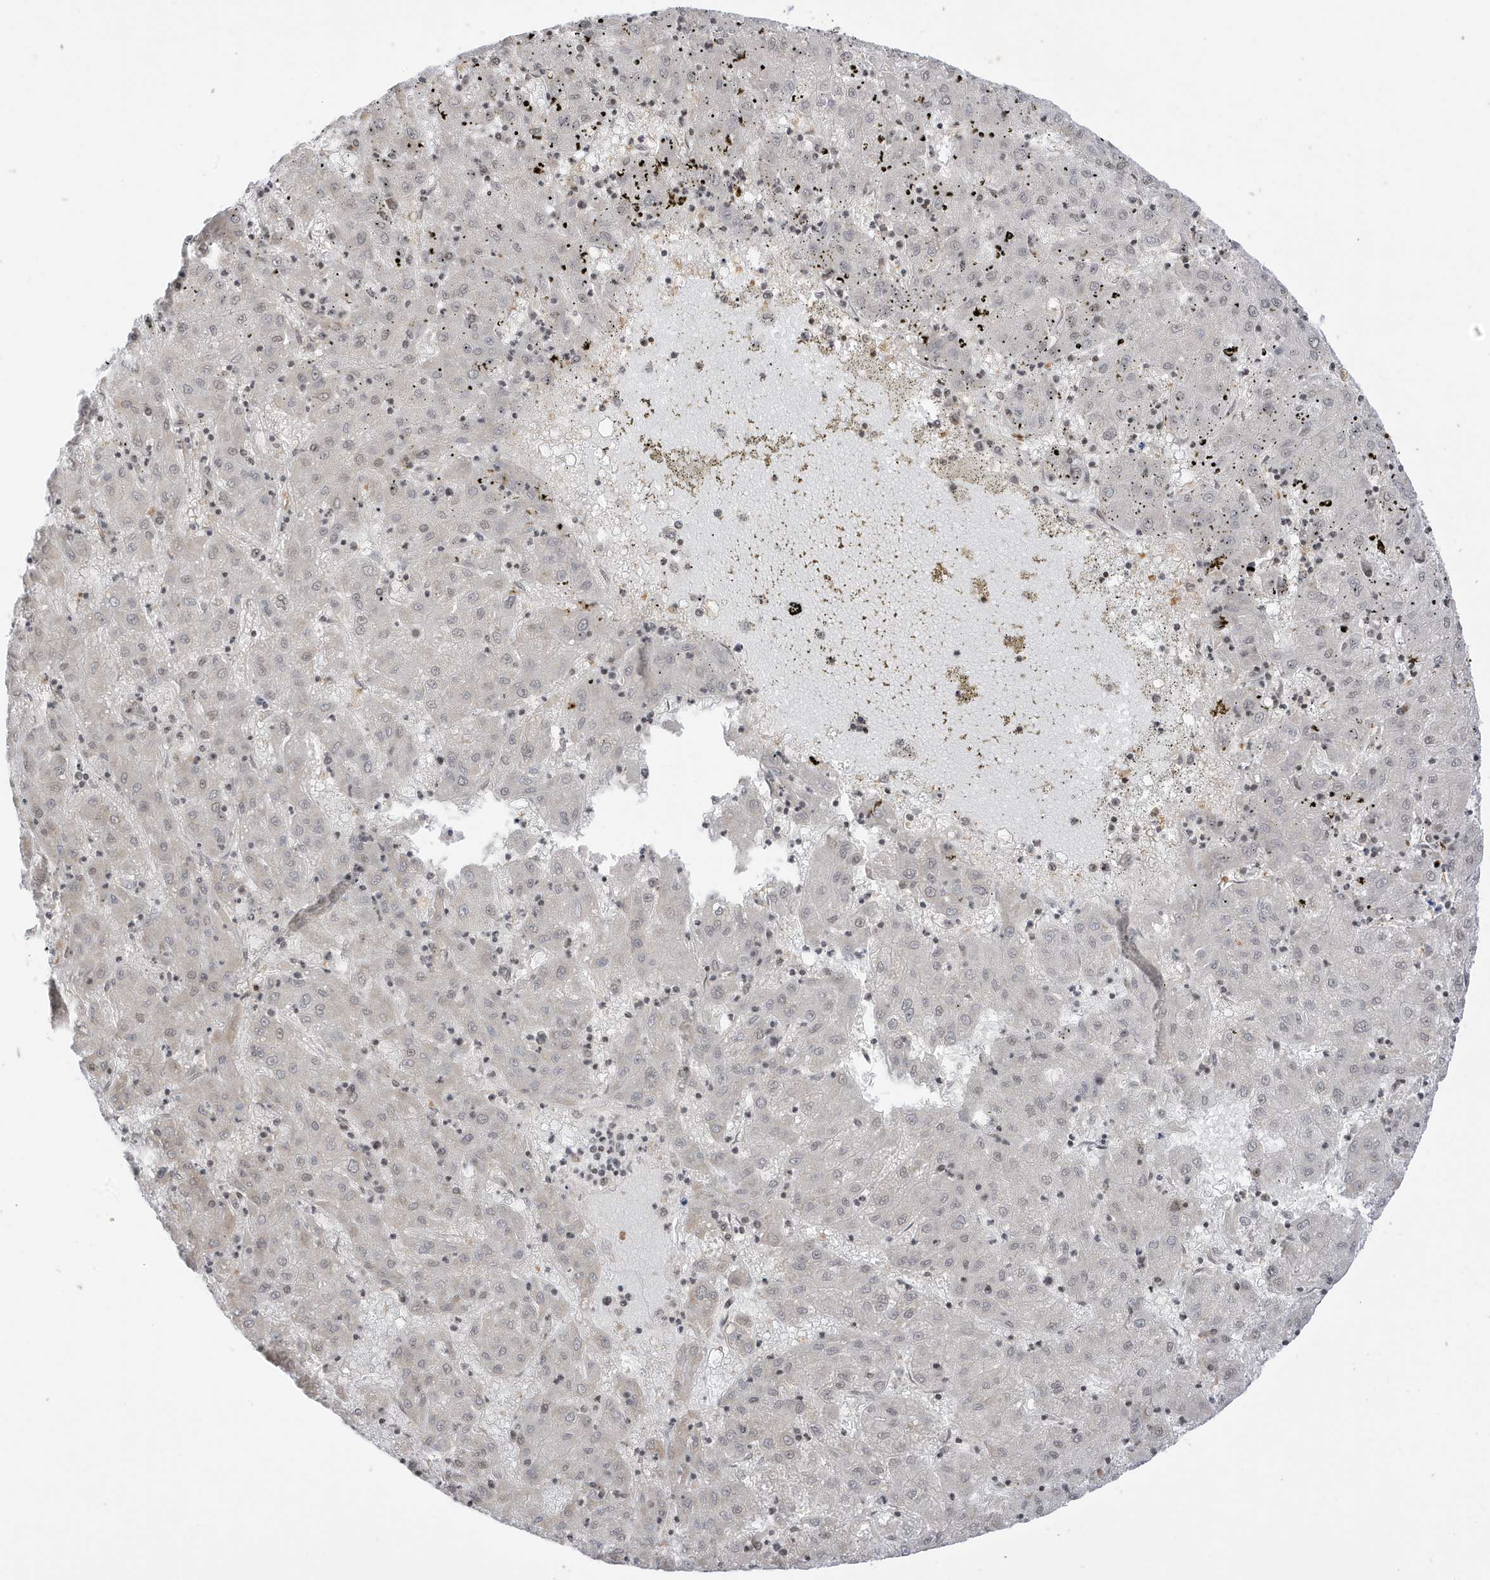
{"staining": {"intensity": "weak", "quantity": "25%-75%", "location": "nuclear"}, "tissue": "liver cancer", "cell_type": "Tumor cells", "image_type": "cancer", "snomed": [{"axis": "morphology", "description": "Carcinoma, Hepatocellular, NOS"}, {"axis": "topography", "description": "Liver"}], "caption": "A photomicrograph of human liver cancer stained for a protein exhibits weak nuclear brown staining in tumor cells.", "gene": "TAB3", "patient": {"sex": "male", "age": 72}}